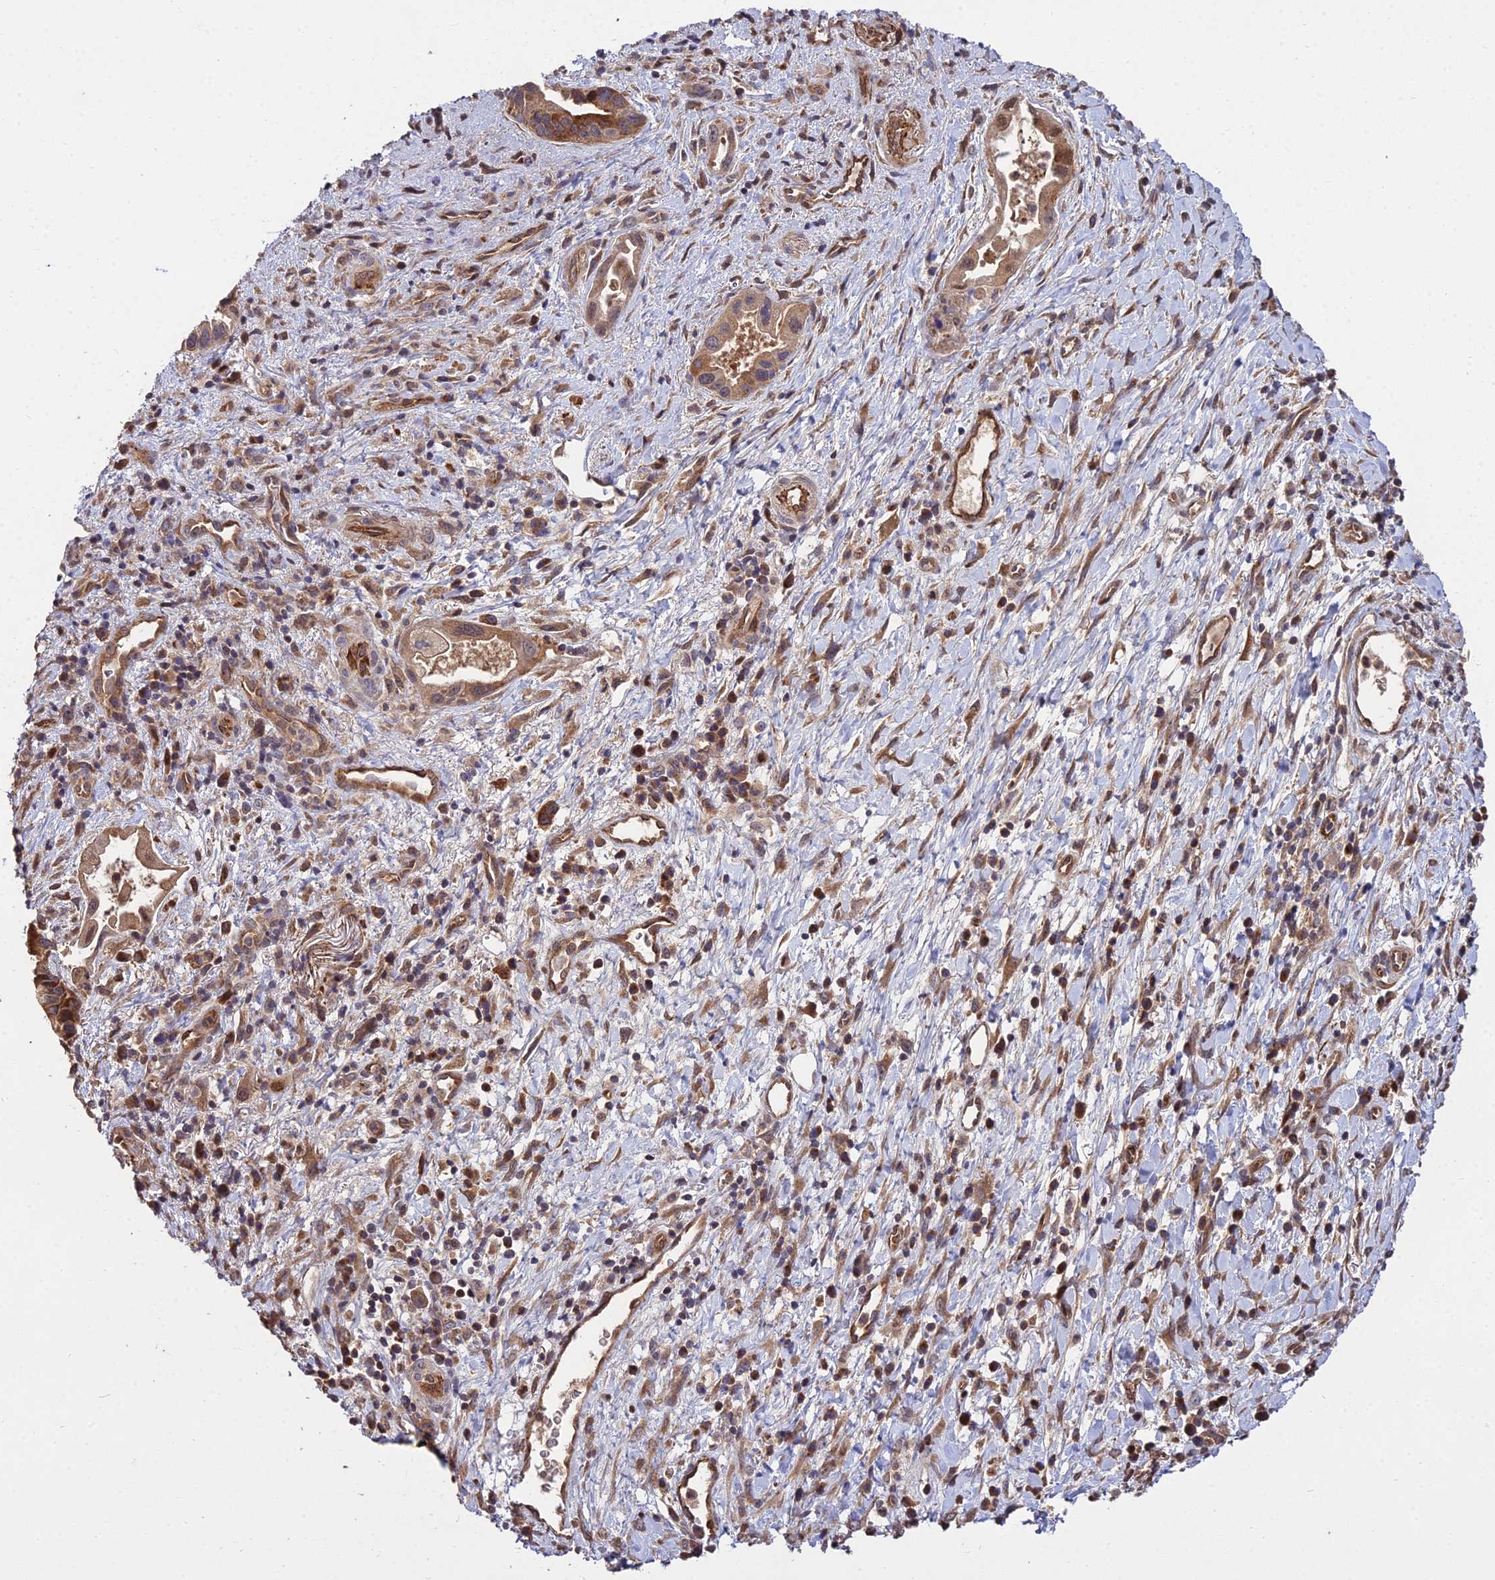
{"staining": {"intensity": "moderate", "quantity": ">75%", "location": "cytoplasmic/membranous"}, "tissue": "pancreatic cancer", "cell_type": "Tumor cells", "image_type": "cancer", "snomed": [{"axis": "morphology", "description": "Adenocarcinoma, NOS"}, {"axis": "topography", "description": "Pancreas"}], "caption": "The histopathology image displays immunohistochemical staining of pancreatic cancer (adenocarcinoma). There is moderate cytoplasmic/membranous expression is present in approximately >75% of tumor cells.", "gene": "GRTP1", "patient": {"sex": "female", "age": 77}}